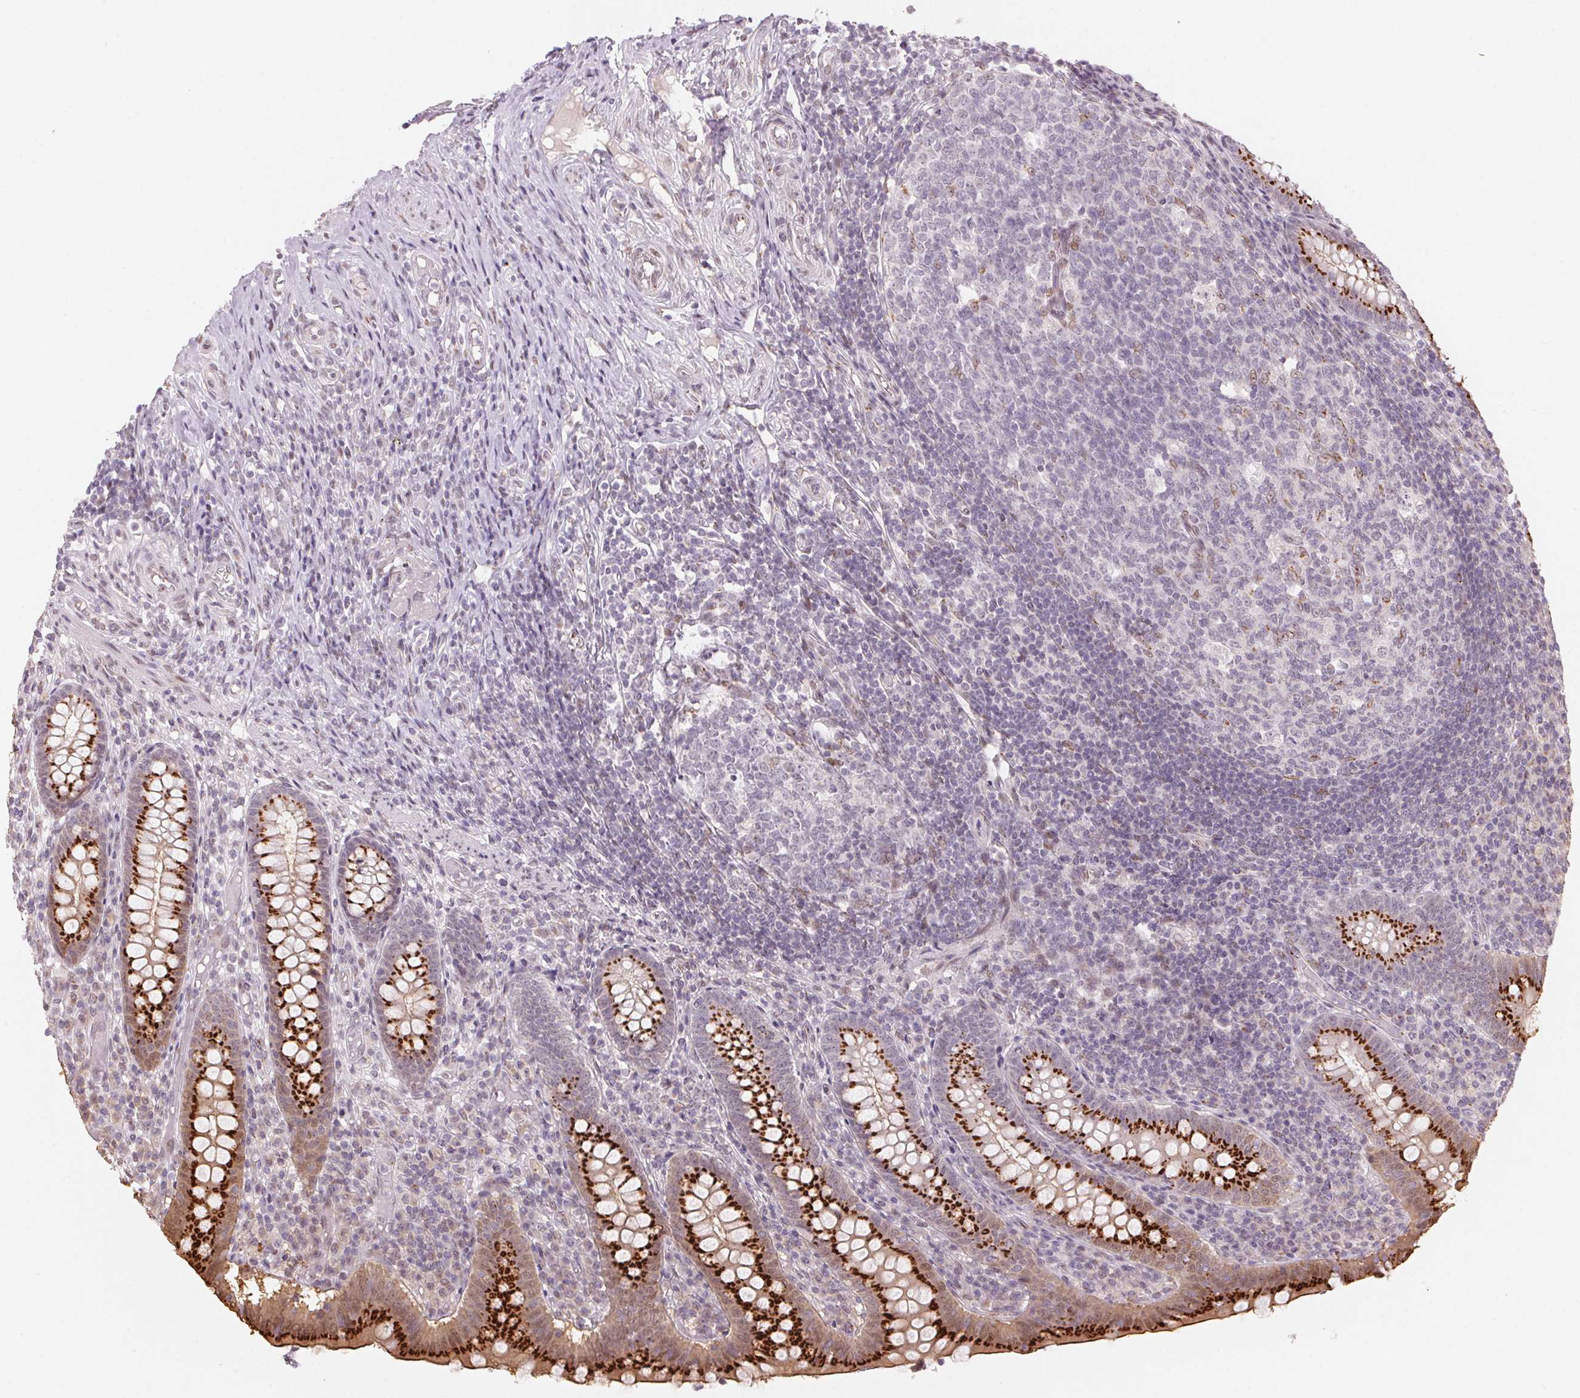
{"staining": {"intensity": "strong", "quantity": ">75%", "location": "cytoplasmic/membranous"}, "tissue": "appendix", "cell_type": "Glandular cells", "image_type": "normal", "snomed": [{"axis": "morphology", "description": "Normal tissue, NOS"}, {"axis": "topography", "description": "Appendix"}], "caption": "Protein staining of normal appendix displays strong cytoplasmic/membranous positivity in approximately >75% of glandular cells.", "gene": "RAB22A", "patient": {"sex": "male", "age": 18}}